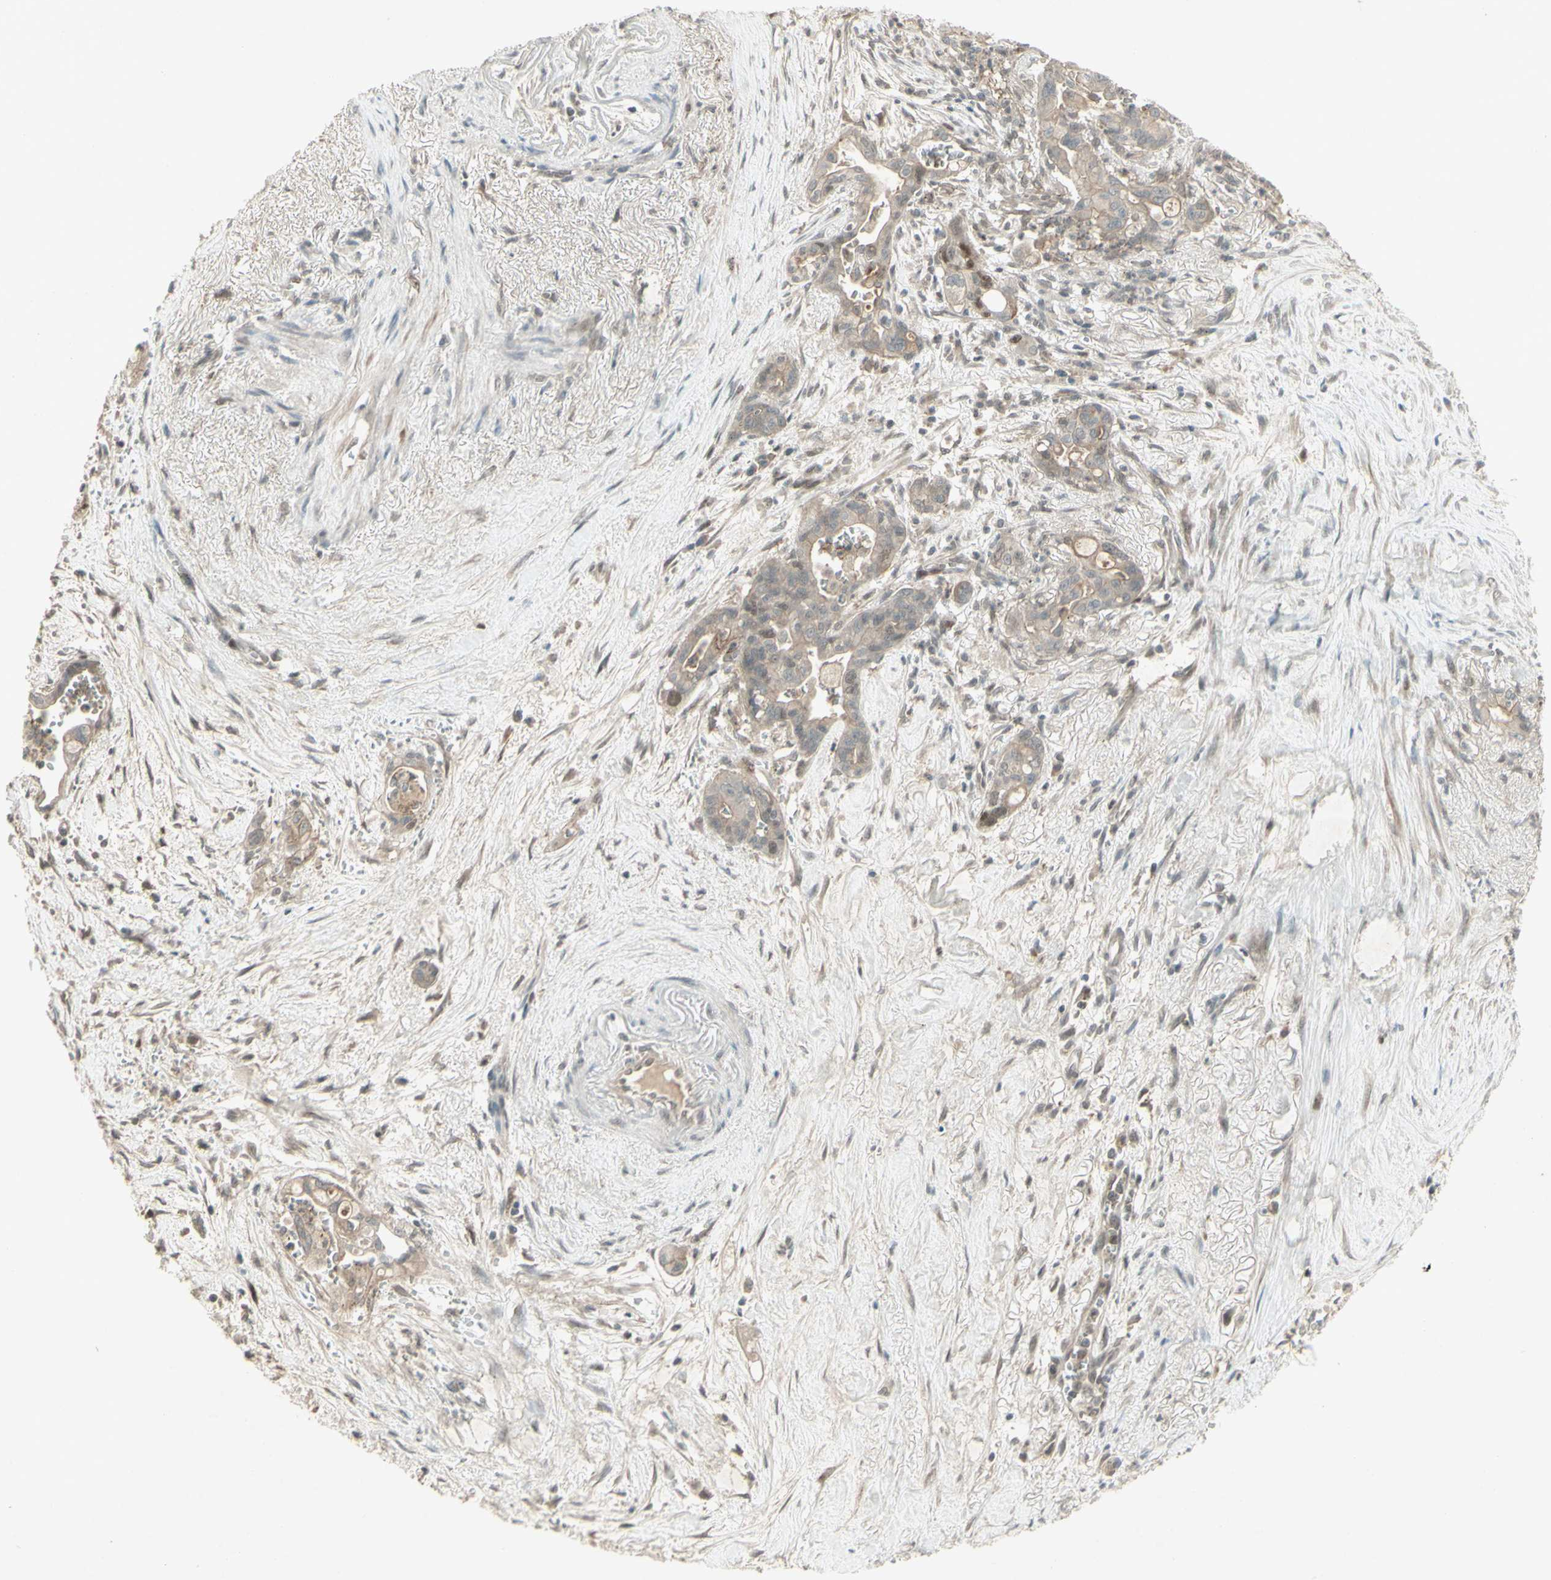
{"staining": {"intensity": "weak", "quantity": ">75%", "location": "cytoplasmic/membranous,nuclear"}, "tissue": "pancreatic cancer", "cell_type": "Tumor cells", "image_type": "cancer", "snomed": [{"axis": "morphology", "description": "Adenocarcinoma, NOS"}, {"axis": "topography", "description": "Pancreas"}], "caption": "Protein analysis of pancreatic adenocarcinoma tissue exhibits weak cytoplasmic/membranous and nuclear staining in approximately >75% of tumor cells. (Stains: DAB (3,3'-diaminobenzidine) in brown, nuclei in blue, Microscopy: brightfield microscopy at high magnification).", "gene": "MSH6", "patient": {"sex": "male", "age": 70}}